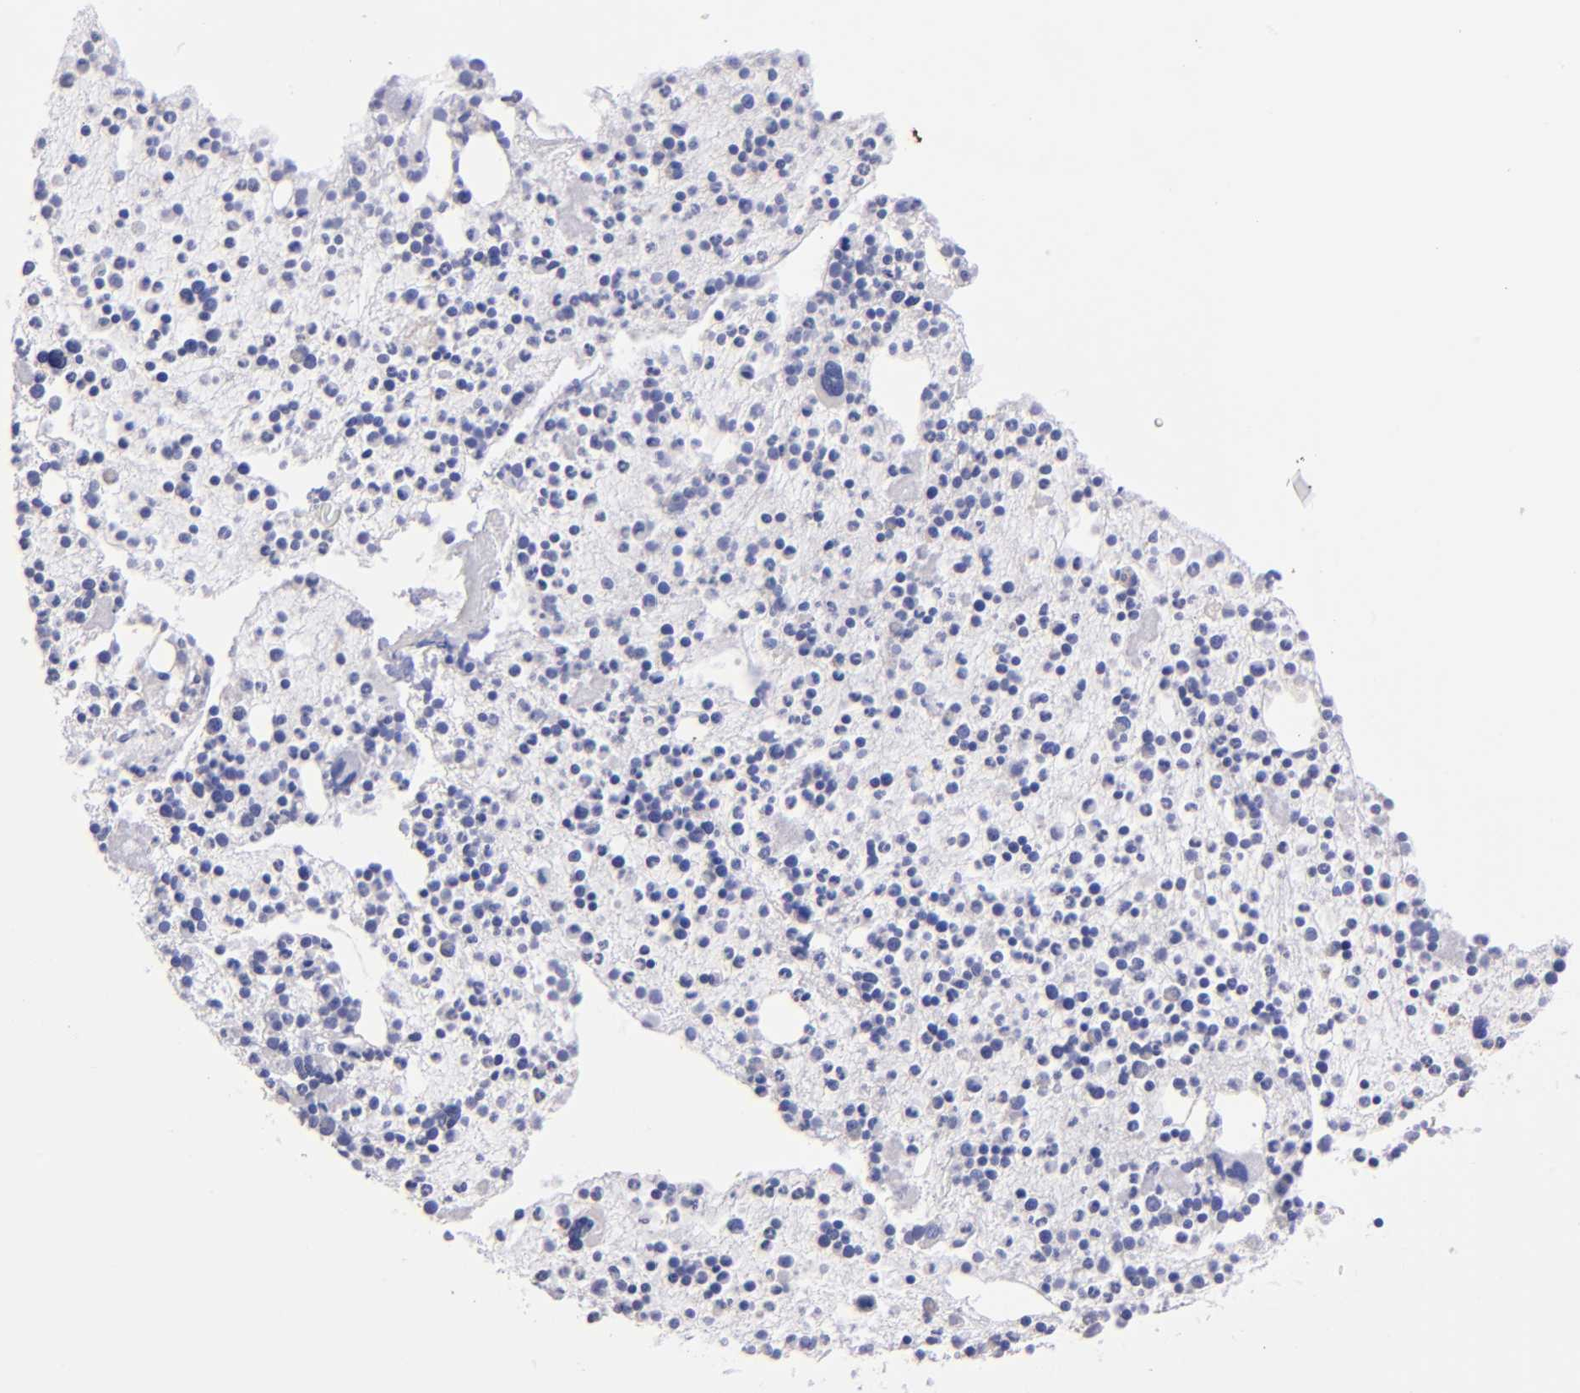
{"staining": {"intensity": "negative", "quantity": "none", "location": "none"}, "tissue": "bone marrow", "cell_type": "Hematopoietic cells", "image_type": "normal", "snomed": [{"axis": "morphology", "description": "Normal tissue, NOS"}, {"axis": "topography", "description": "Bone marrow"}], "caption": "Immunohistochemical staining of normal human bone marrow demonstrates no significant staining in hematopoietic cells.", "gene": "TG", "patient": {"sex": "male", "age": 15}}